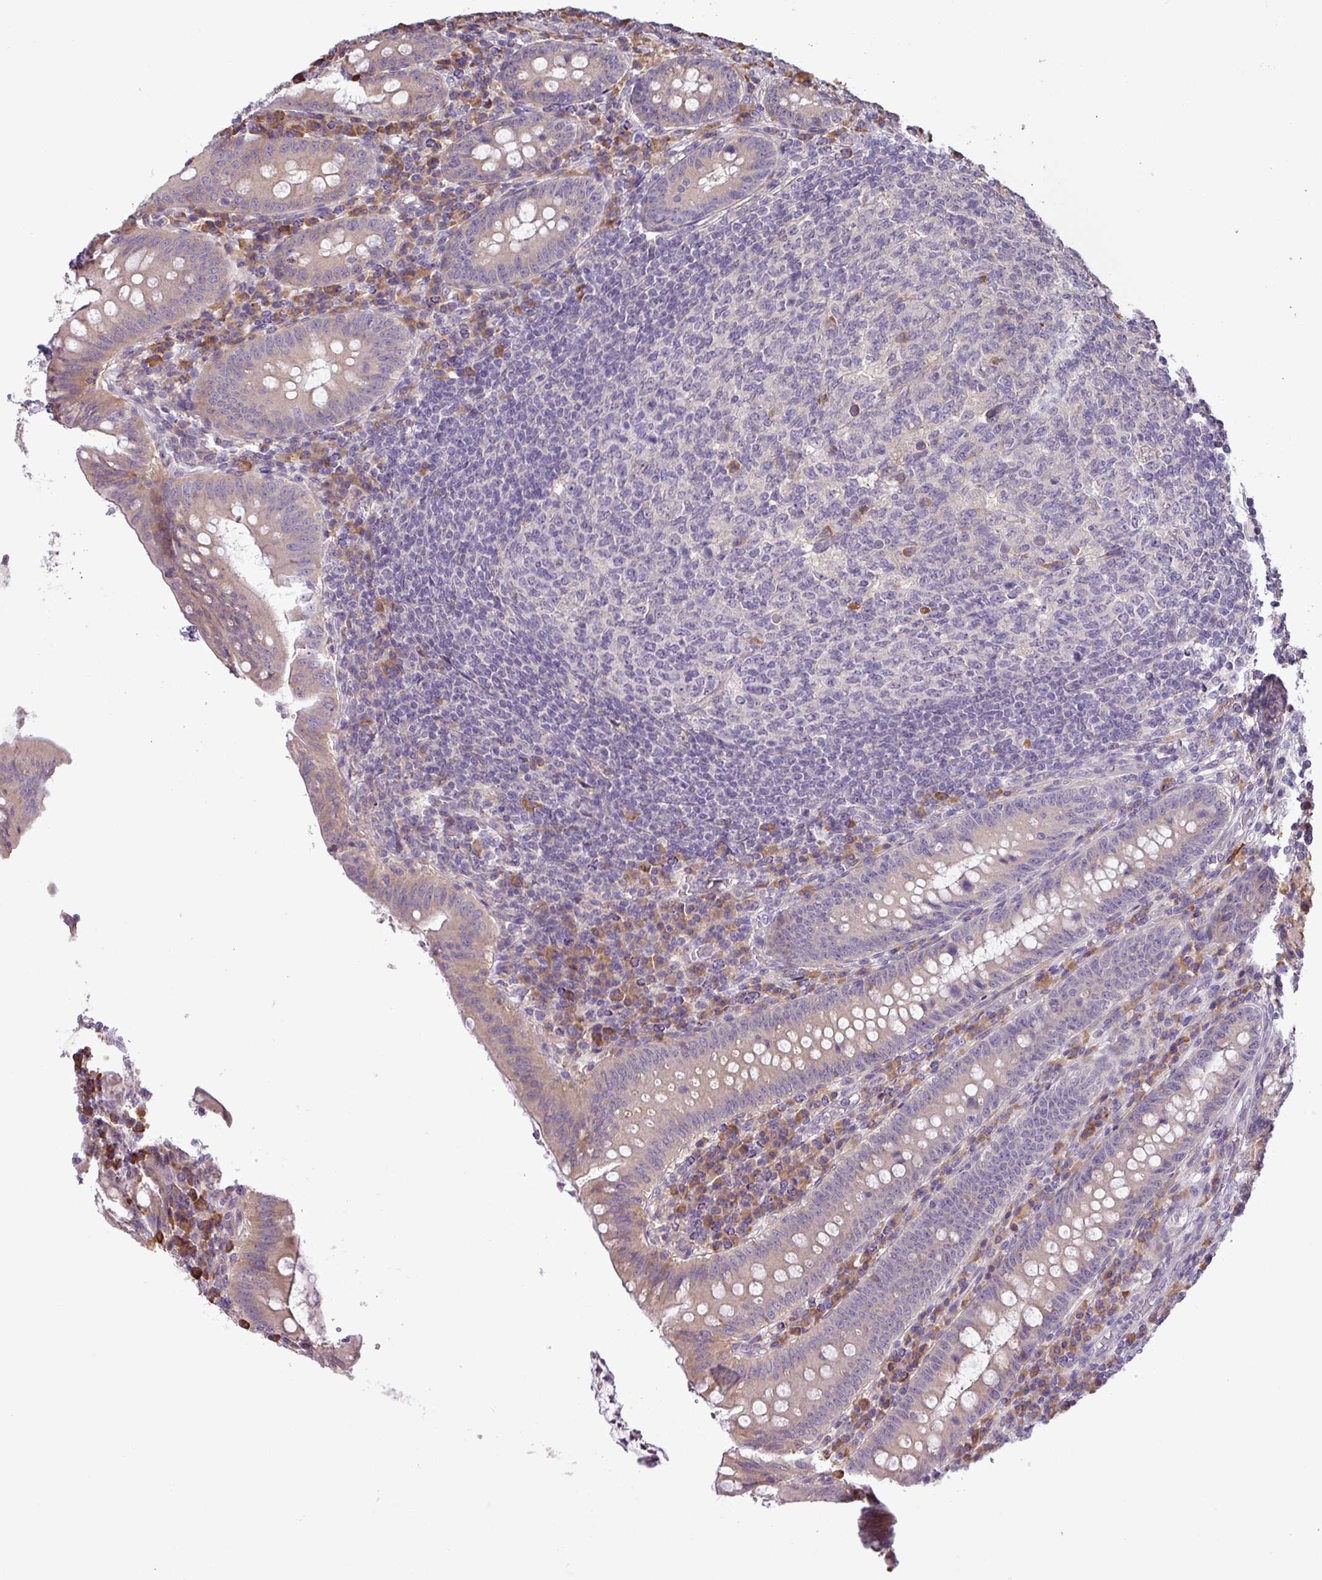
{"staining": {"intensity": "moderate", "quantity": "25%-75%", "location": "cytoplasmic/membranous"}, "tissue": "appendix", "cell_type": "Glandular cells", "image_type": "normal", "snomed": [{"axis": "morphology", "description": "Normal tissue, NOS"}, {"axis": "topography", "description": "Appendix"}], "caption": "Brown immunohistochemical staining in benign human appendix exhibits moderate cytoplasmic/membranous positivity in about 25%-75% of glandular cells.", "gene": "MOCS3", "patient": {"sex": "male", "age": 78}}